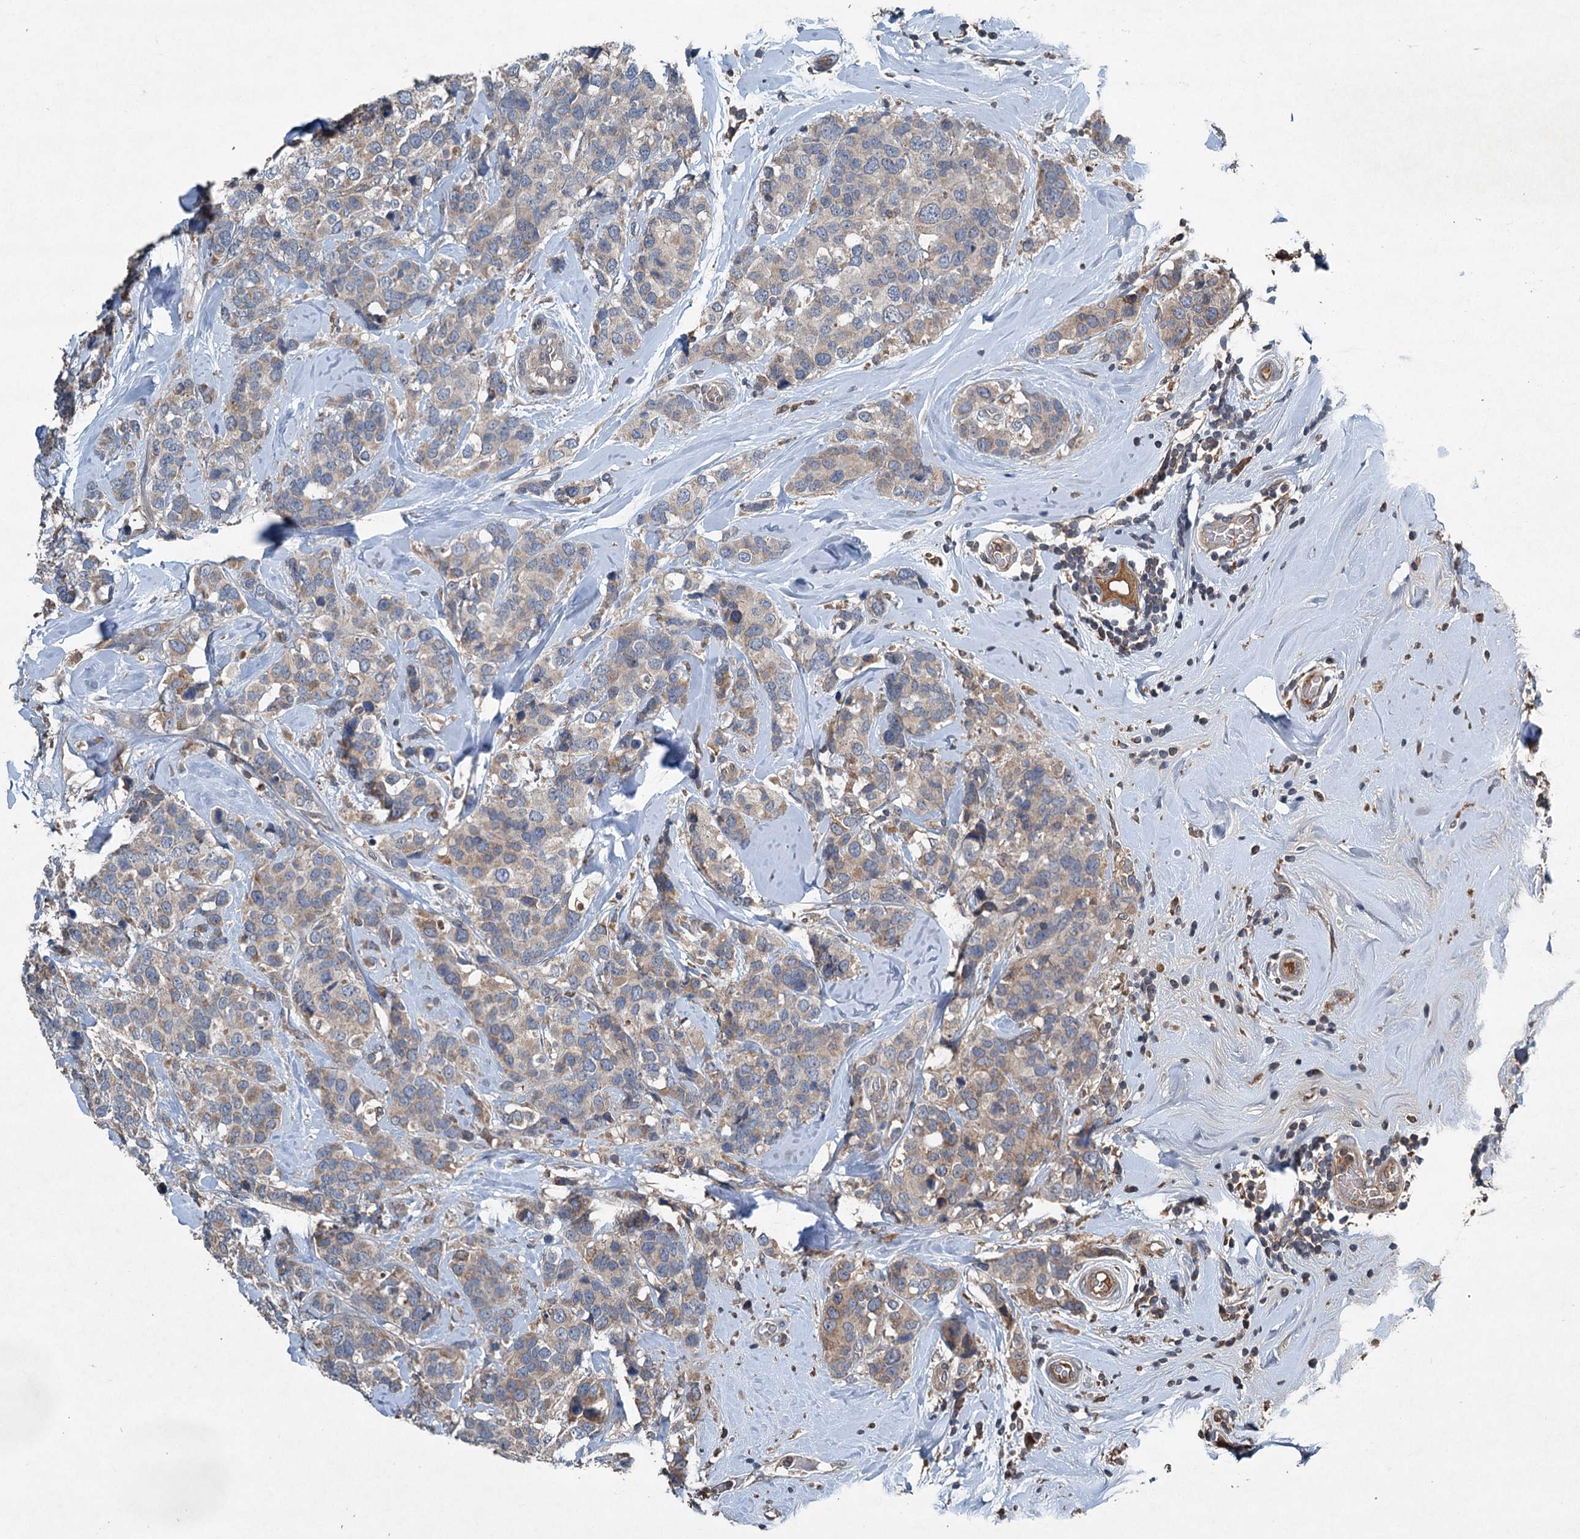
{"staining": {"intensity": "weak", "quantity": ">75%", "location": "cytoplasmic/membranous"}, "tissue": "breast cancer", "cell_type": "Tumor cells", "image_type": "cancer", "snomed": [{"axis": "morphology", "description": "Lobular carcinoma"}, {"axis": "topography", "description": "Breast"}], "caption": "A brown stain labels weak cytoplasmic/membranous expression of a protein in breast cancer (lobular carcinoma) tumor cells.", "gene": "TAPBPL", "patient": {"sex": "female", "age": 59}}